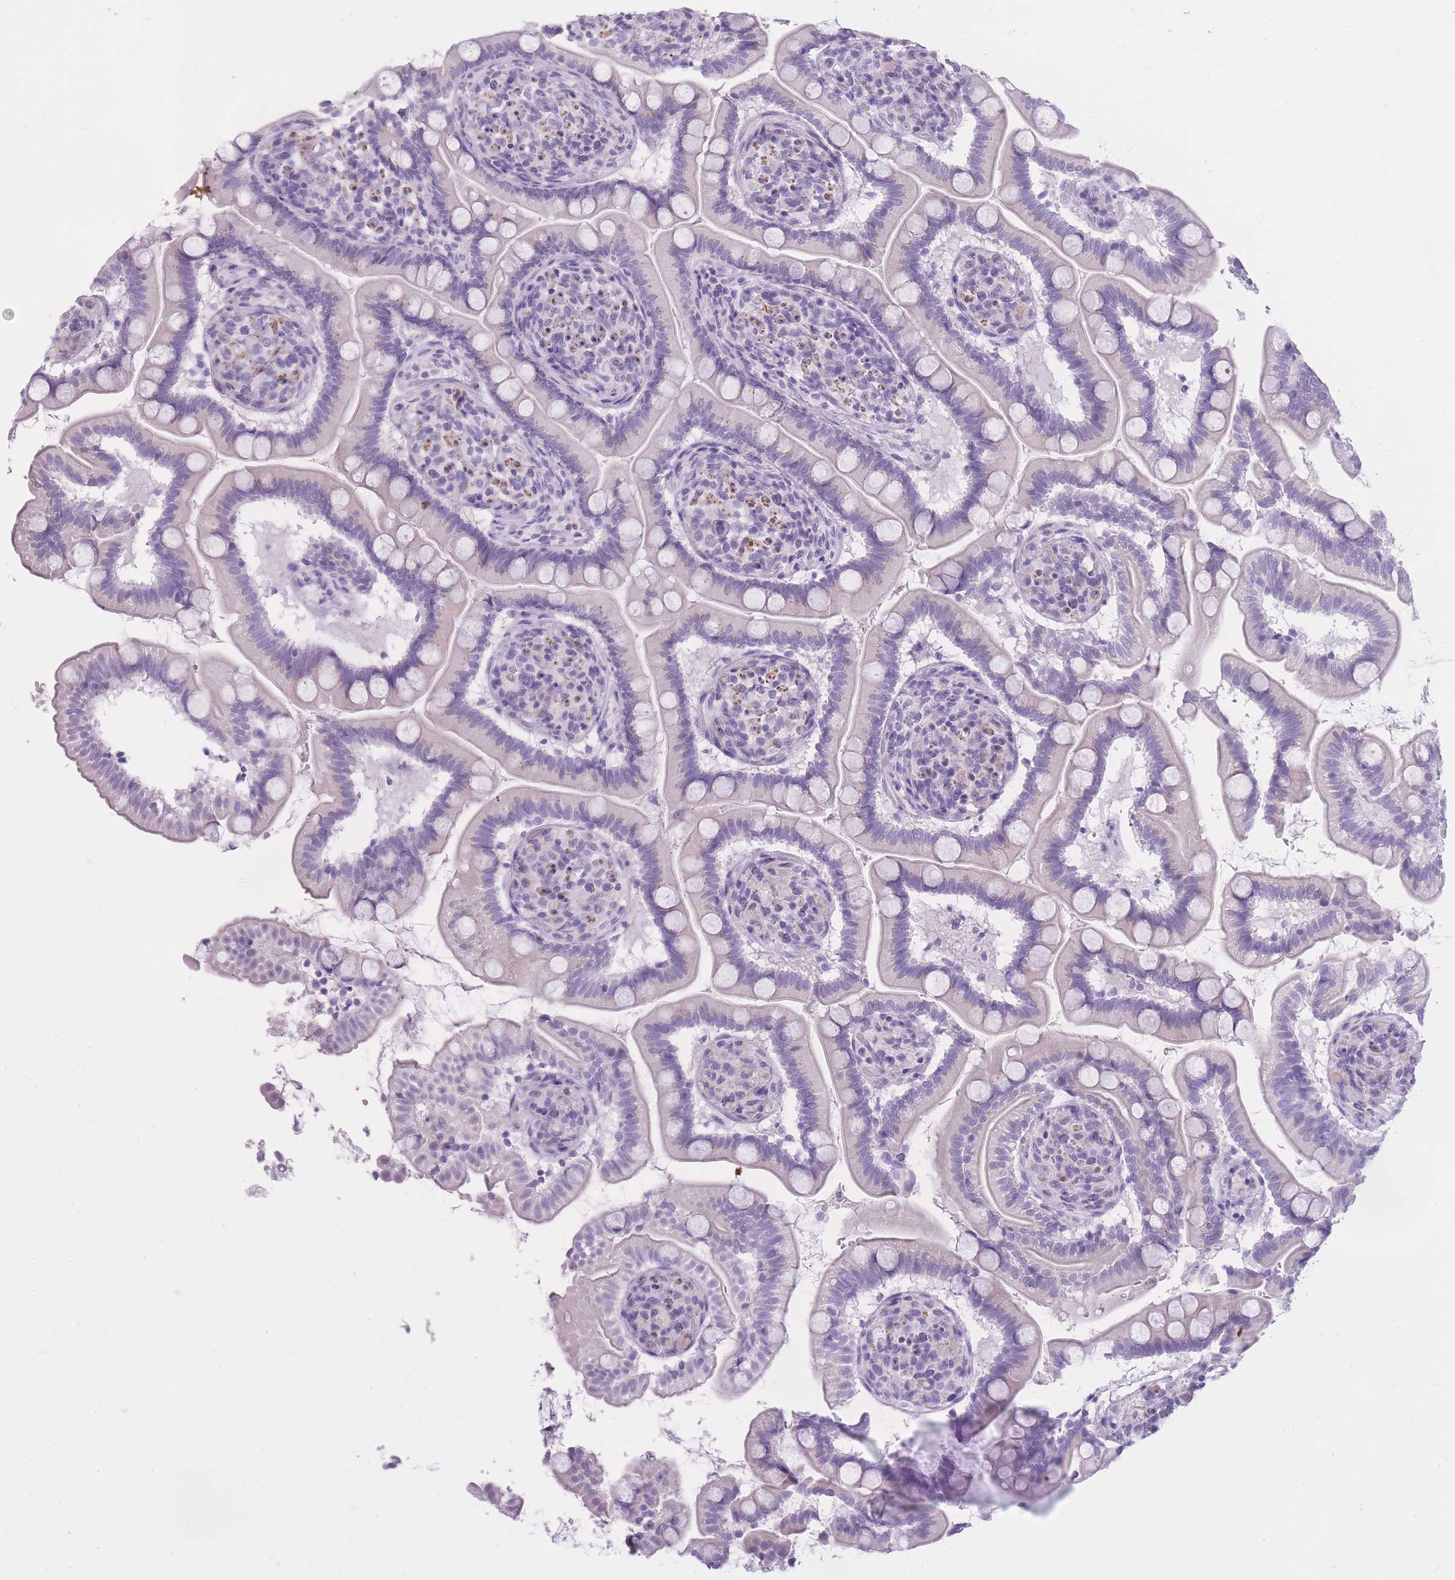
{"staining": {"intensity": "negative", "quantity": "none", "location": "none"}, "tissue": "small intestine", "cell_type": "Glandular cells", "image_type": "normal", "snomed": [{"axis": "morphology", "description": "Normal tissue, NOS"}, {"axis": "topography", "description": "Small intestine"}], "caption": "This is a micrograph of immunohistochemistry (IHC) staining of normal small intestine, which shows no staining in glandular cells.", "gene": "GOLGA6A", "patient": {"sex": "female", "age": 64}}